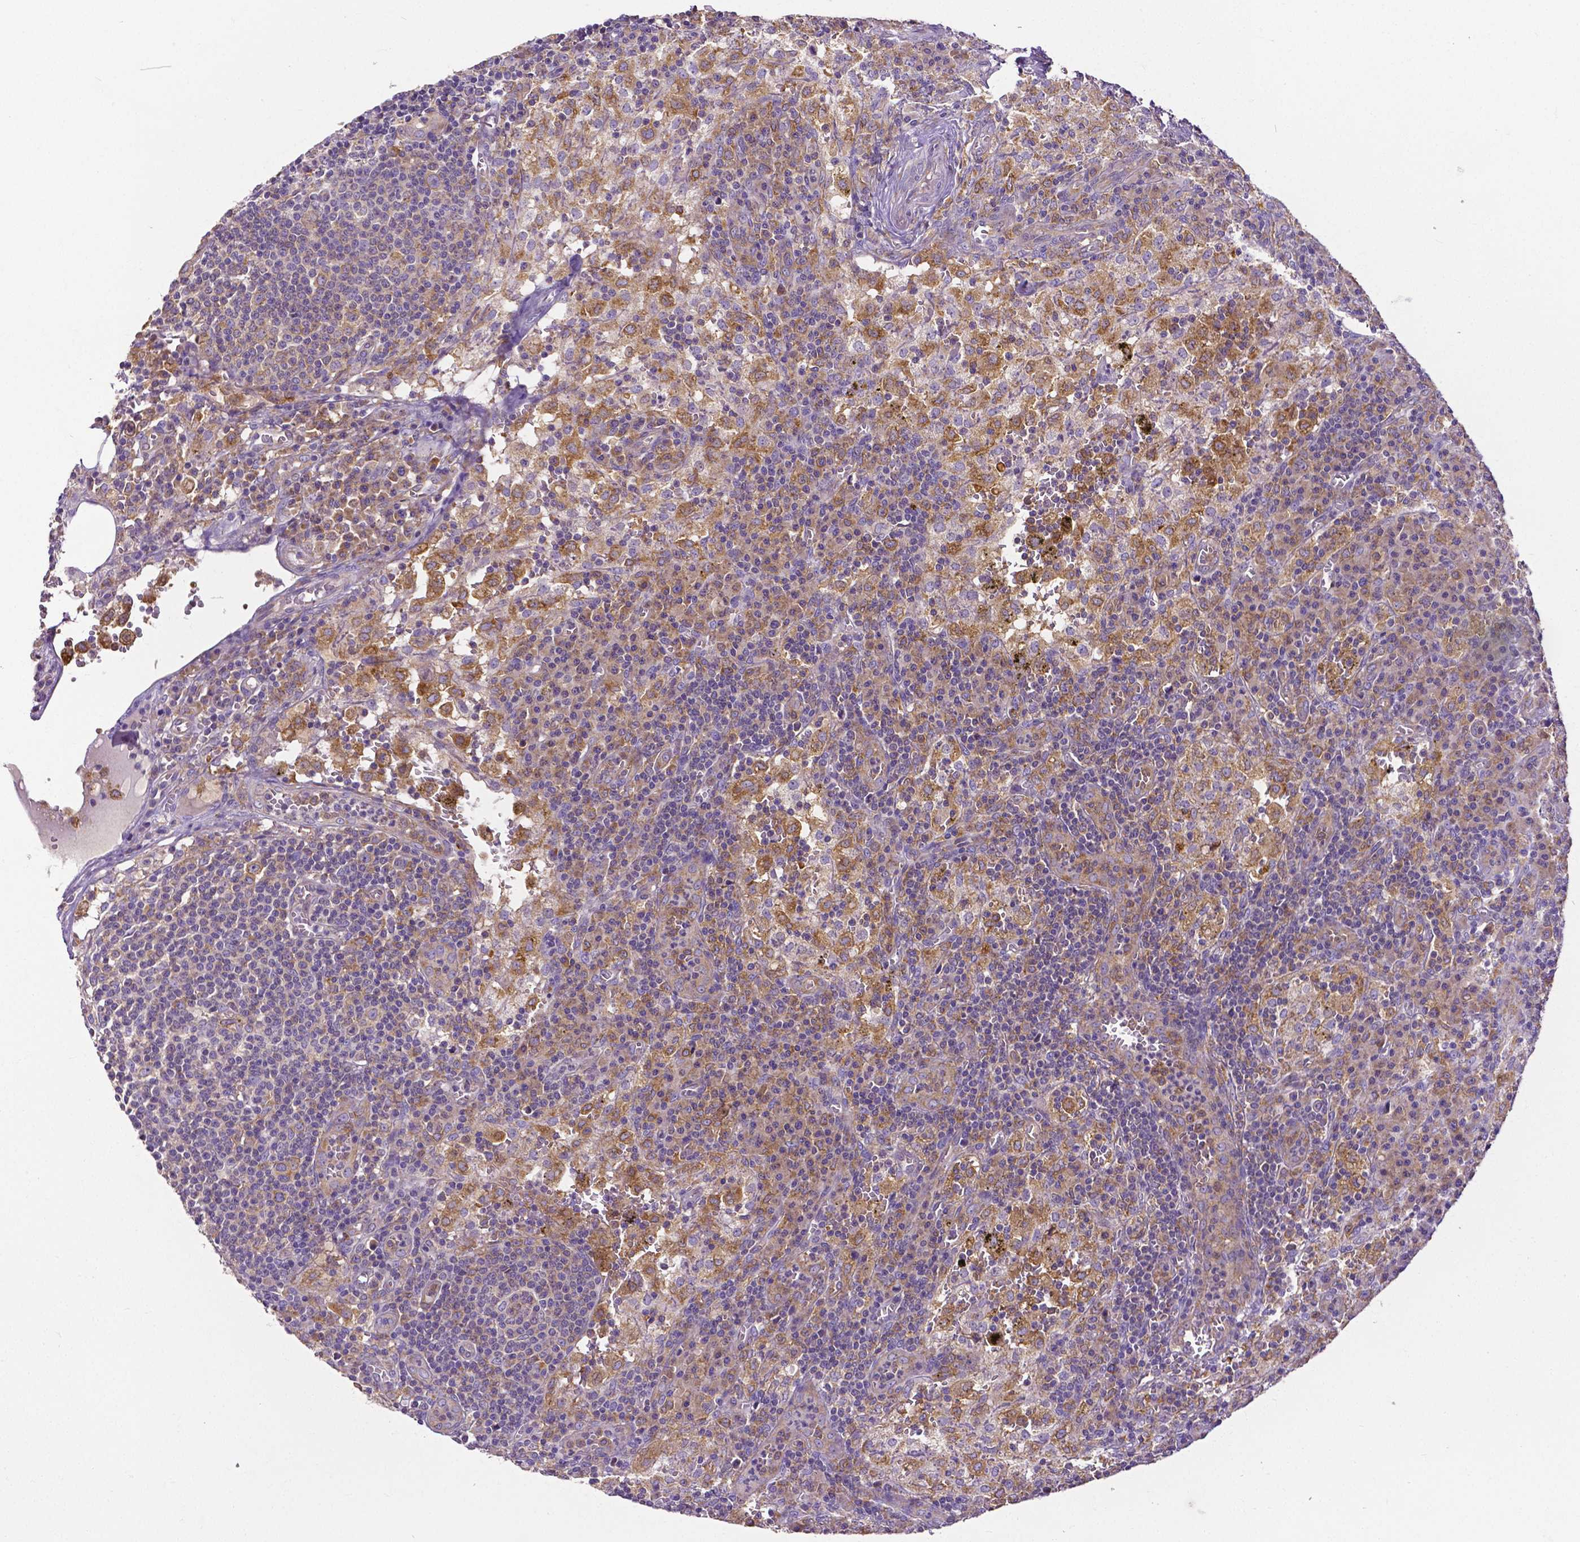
{"staining": {"intensity": "moderate", "quantity": "<25%", "location": "cytoplasmic/membranous"}, "tissue": "lymph node", "cell_type": "Non-germinal center cells", "image_type": "normal", "snomed": [{"axis": "morphology", "description": "Normal tissue, NOS"}, {"axis": "topography", "description": "Lymph node"}], "caption": "Lymph node stained with a brown dye shows moderate cytoplasmic/membranous positive expression in about <25% of non-germinal center cells.", "gene": "DICER1", "patient": {"sex": "male", "age": 62}}